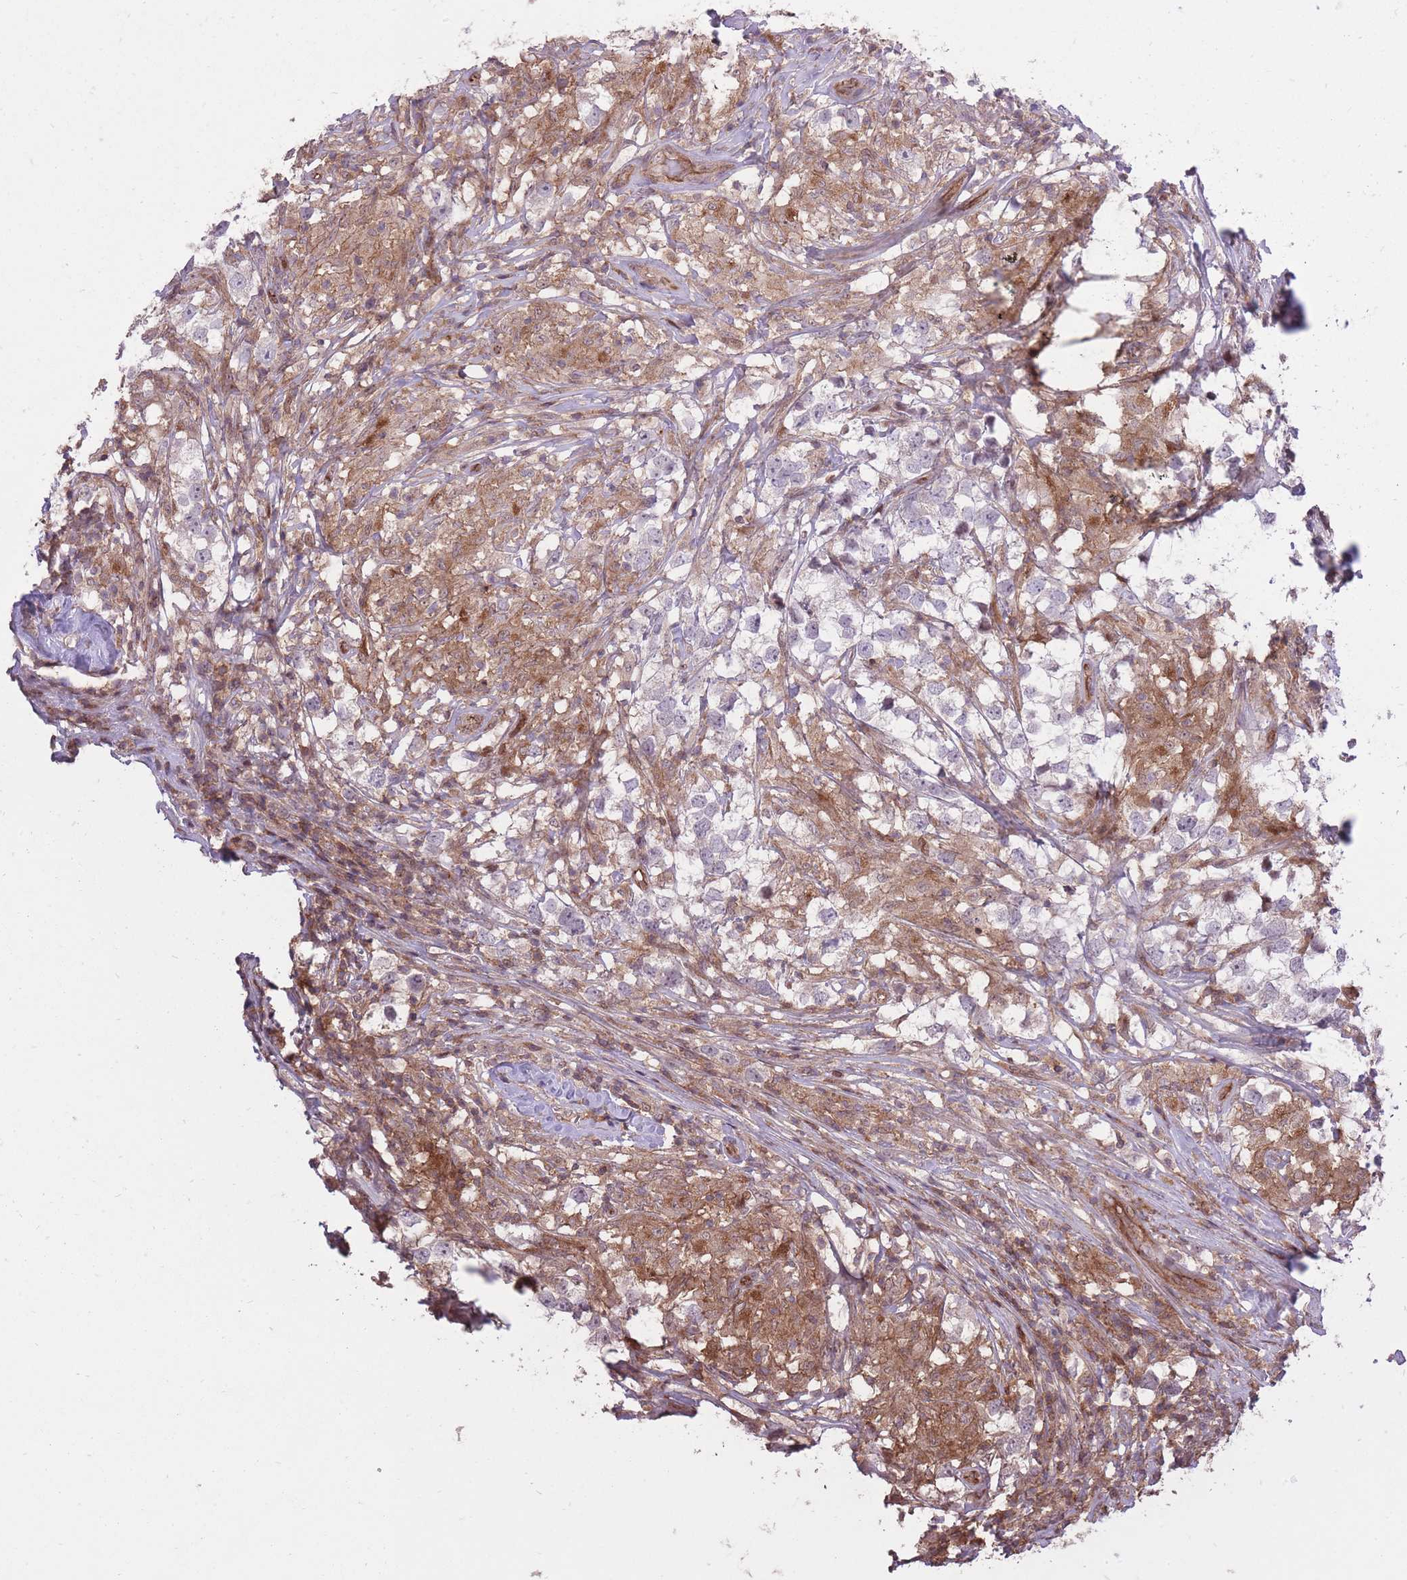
{"staining": {"intensity": "negative", "quantity": "none", "location": "none"}, "tissue": "testis cancer", "cell_type": "Tumor cells", "image_type": "cancer", "snomed": [{"axis": "morphology", "description": "Seminoma, NOS"}, {"axis": "topography", "description": "Testis"}], "caption": "DAB immunohistochemical staining of seminoma (testis) exhibits no significant positivity in tumor cells.", "gene": "PLD1", "patient": {"sex": "male", "age": 46}}